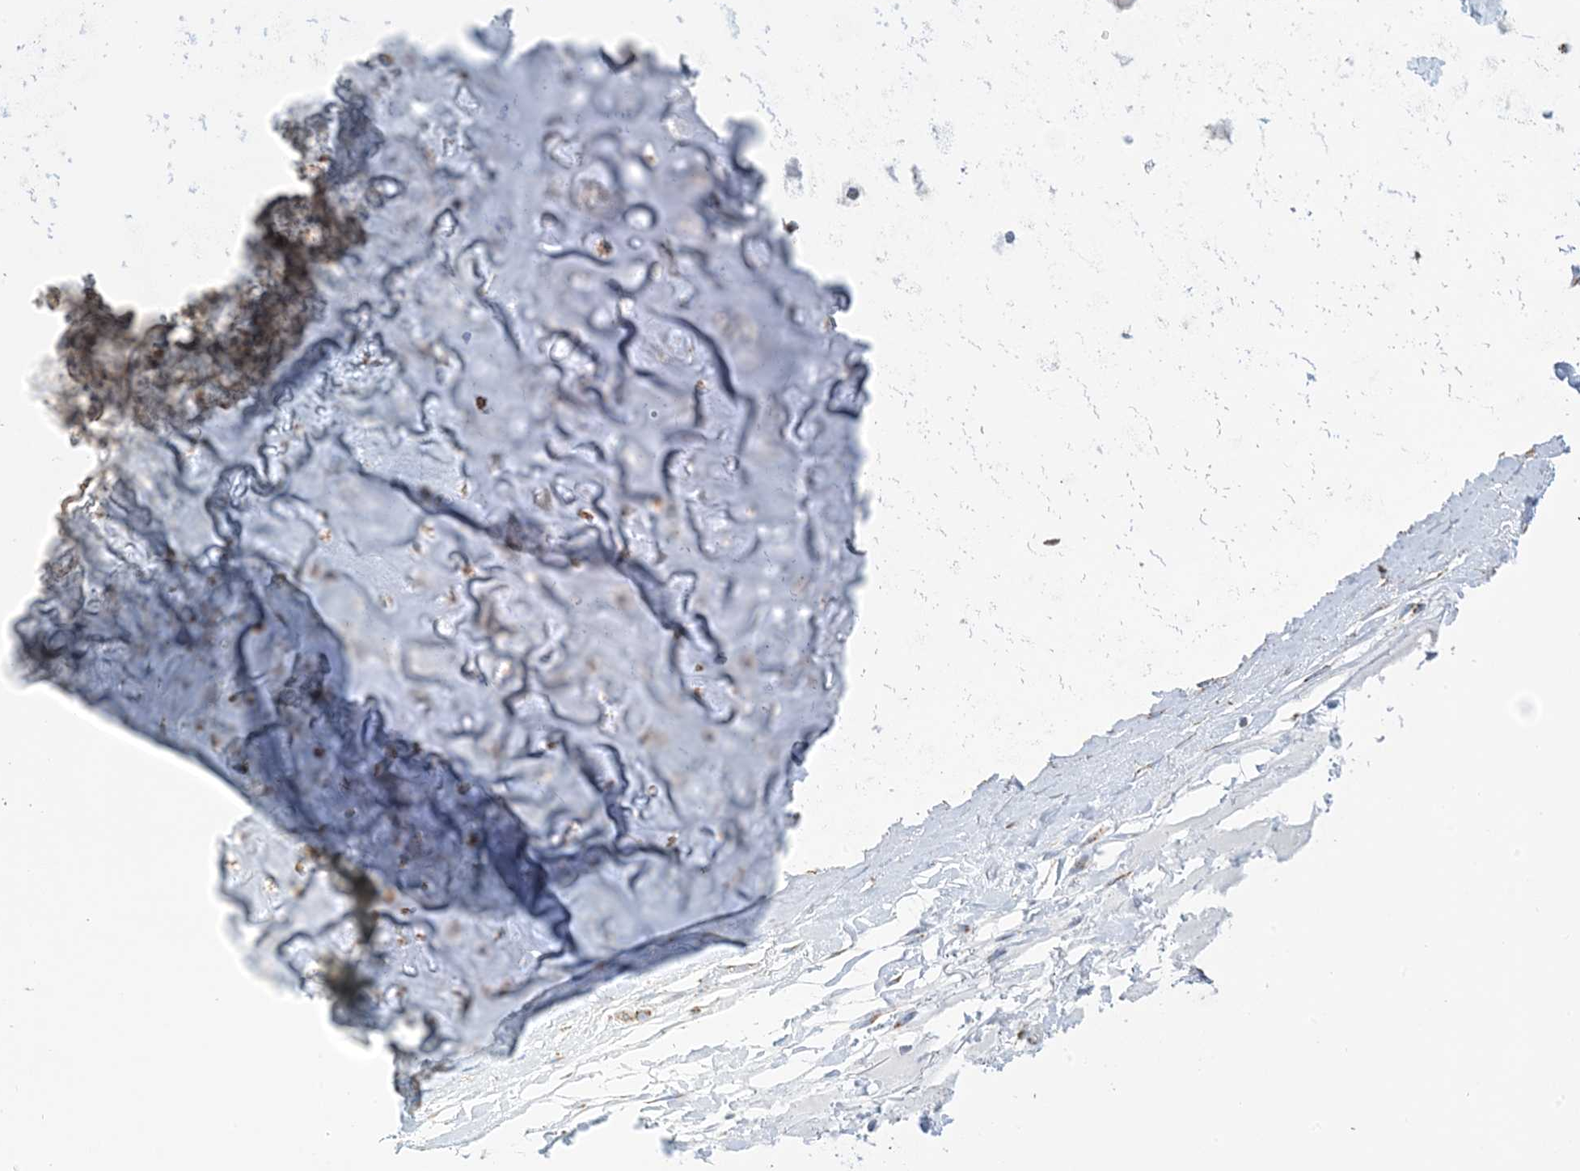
{"staining": {"intensity": "weak", "quantity": "25%-75%", "location": "cytoplasmic/membranous"}, "tissue": "adipose tissue", "cell_type": "Adipocytes", "image_type": "normal", "snomed": [{"axis": "morphology", "description": "Normal tissue, NOS"}, {"axis": "topography", "description": "Cartilage tissue"}], "caption": "A photomicrograph of adipose tissue stained for a protein exhibits weak cytoplasmic/membranous brown staining in adipocytes. (Stains: DAB in brown, nuclei in blue, Microscopy: brightfield microscopy at high magnification).", "gene": "SAMM50", "patient": {"sex": "female", "age": 63}}